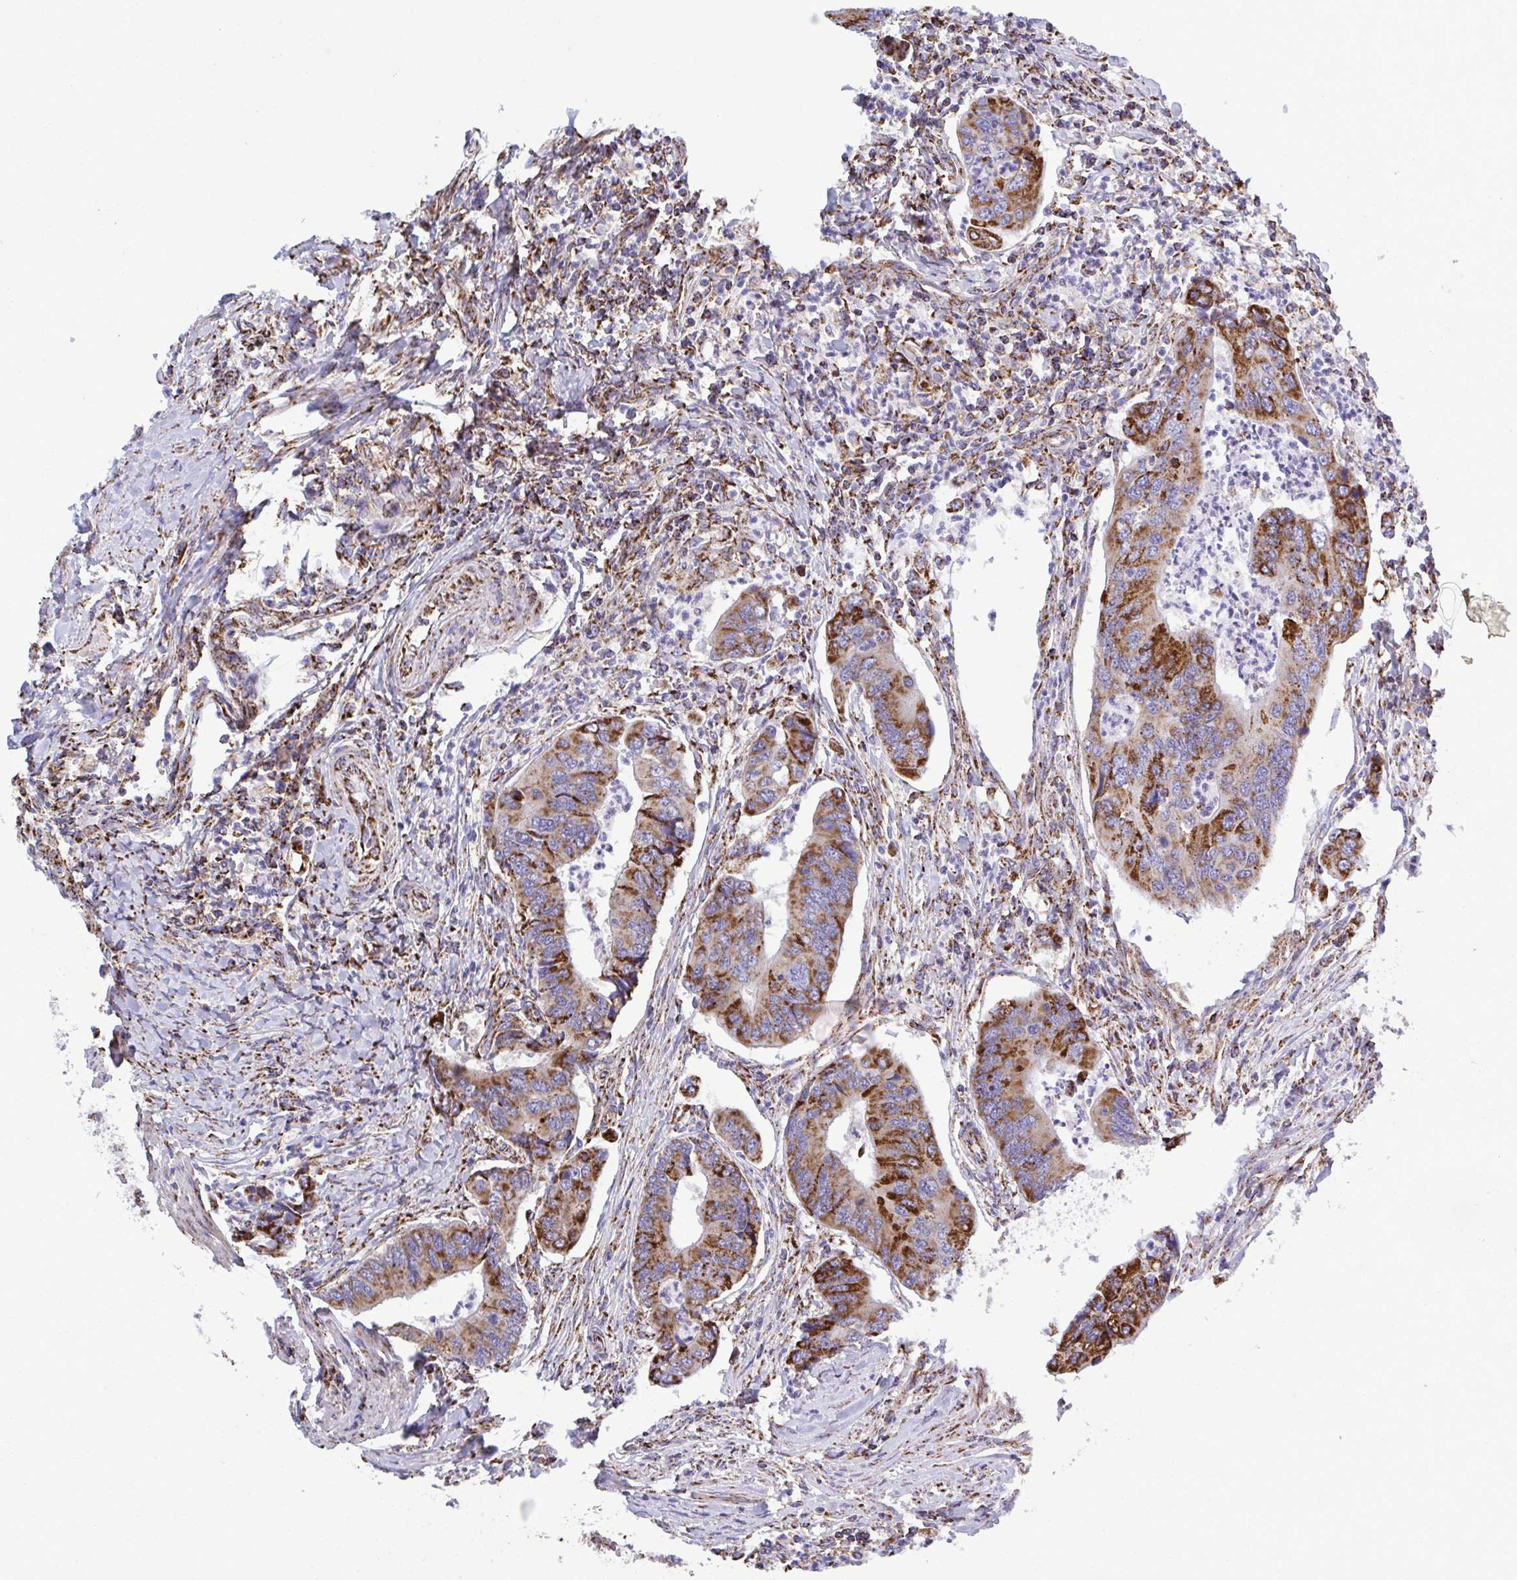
{"staining": {"intensity": "strong", "quantity": ">75%", "location": "cytoplasmic/membranous"}, "tissue": "colorectal cancer", "cell_type": "Tumor cells", "image_type": "cancer", "snomed": [{"axis": "morphology", "description": "Adenocarcinoma, NOS"}, {"axis": "topography", "description": "Colon"}], "caption": "Immunohistochemistry photomicrograph of neoplastic tissue: colorectal cancer stained using immunohistochemistry demonstrates high levels of strong protein expression localized specifically in the cytoplasmic/membranous of tumor cells, appearing as a cytoplasmic/membranous brown color.", "gene": "CSDE1", "patient": {"sex": "female", "age": 67}}